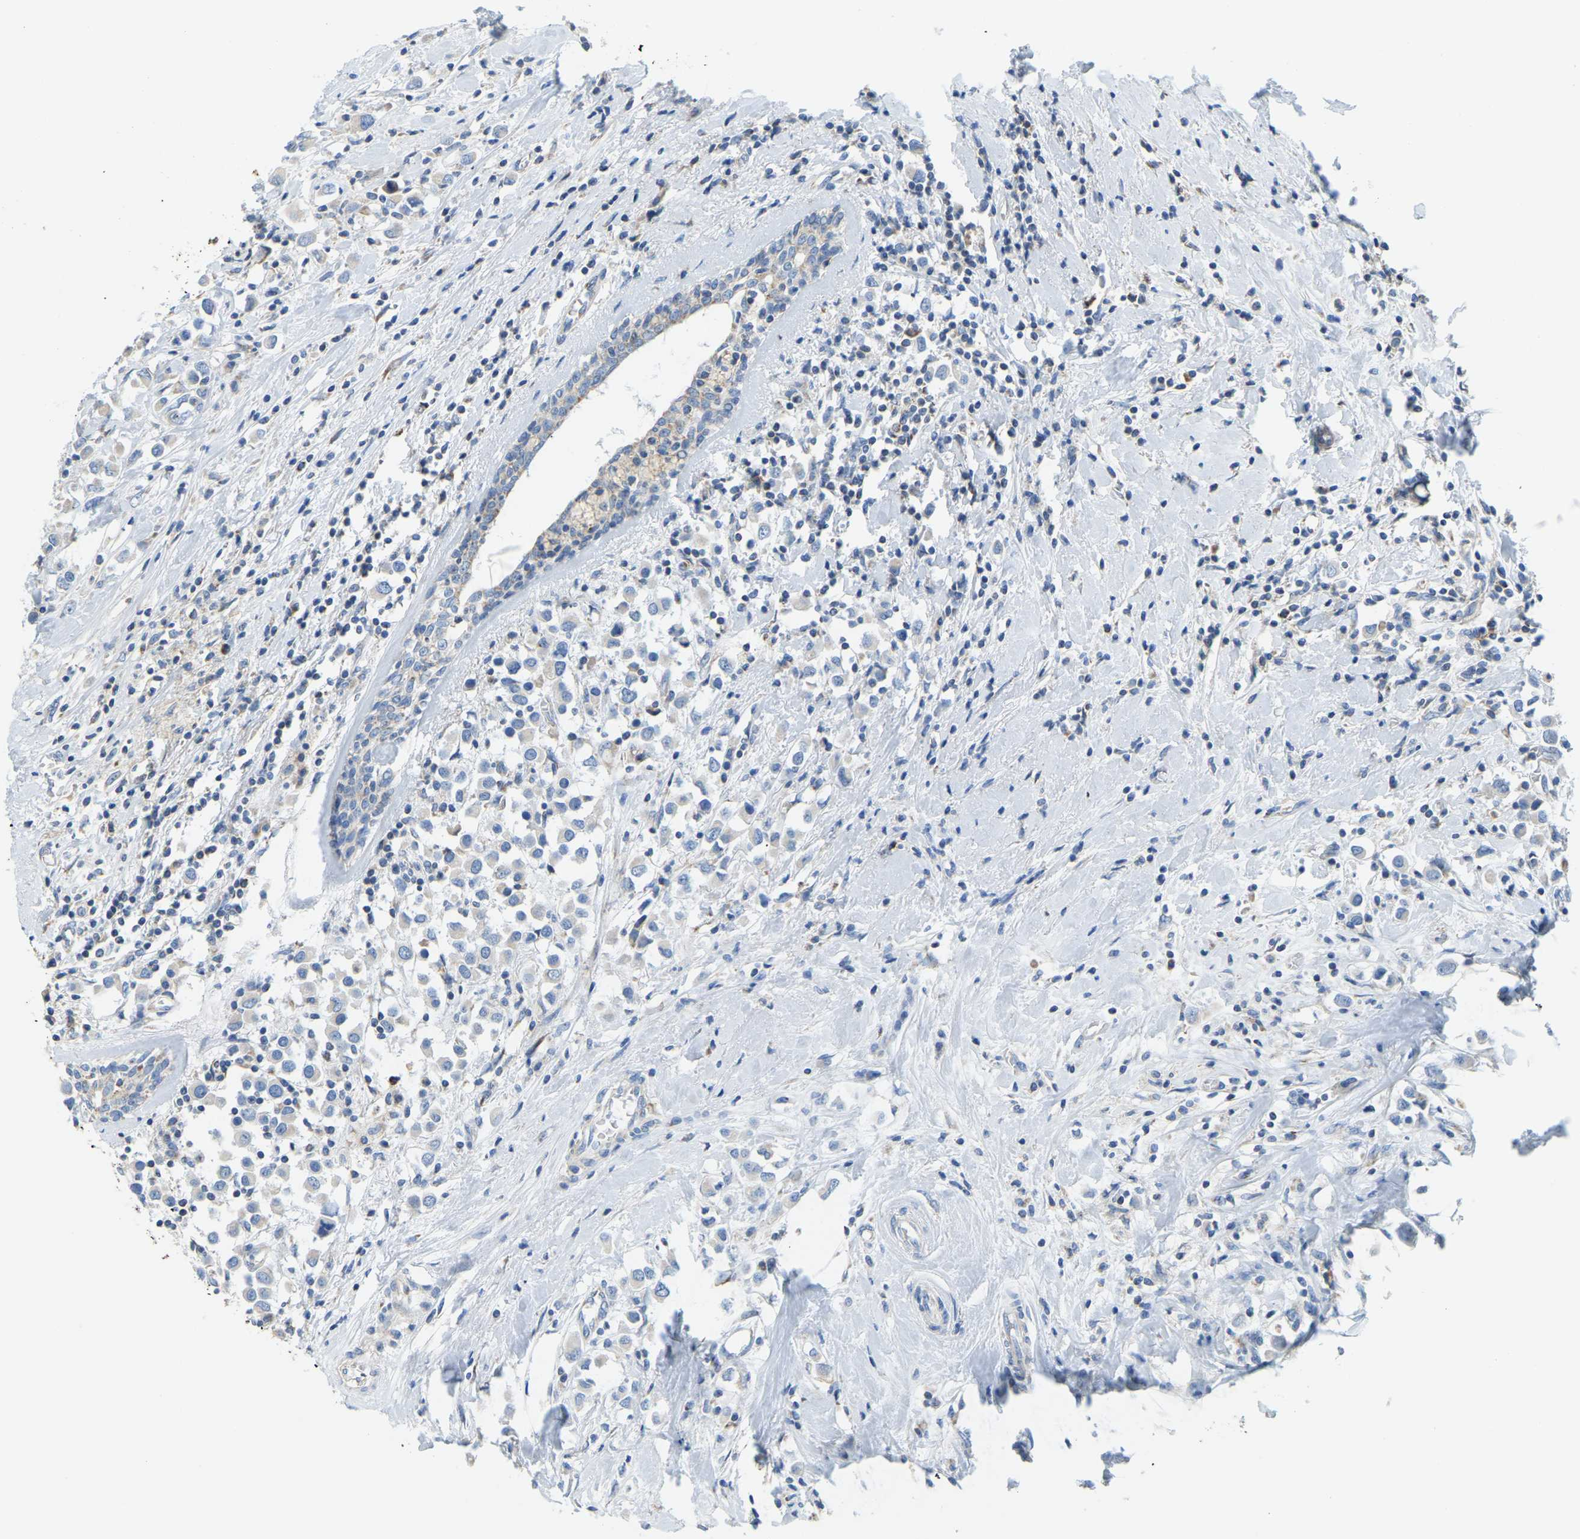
{"staining": {"intensity": "negative", "quantity": "none", "location": "none"}, "tissue": "breast cancer", "cell_type": "Tumor cells", "image_type": "cancer", "snomed": [{"axis": "morphology", "description": "Duct carcinoma"}, {"axis": "topography", "description": "Breast"}], "caption": "DAB (3,3'-diaminobenzidine) immunohistochemical staining of human infiltrating ductal carcinoma (breast) reveals no significant staining in tumor cells.", "gene": "GDA", "patient": {"sex": "female", "age": 61}}